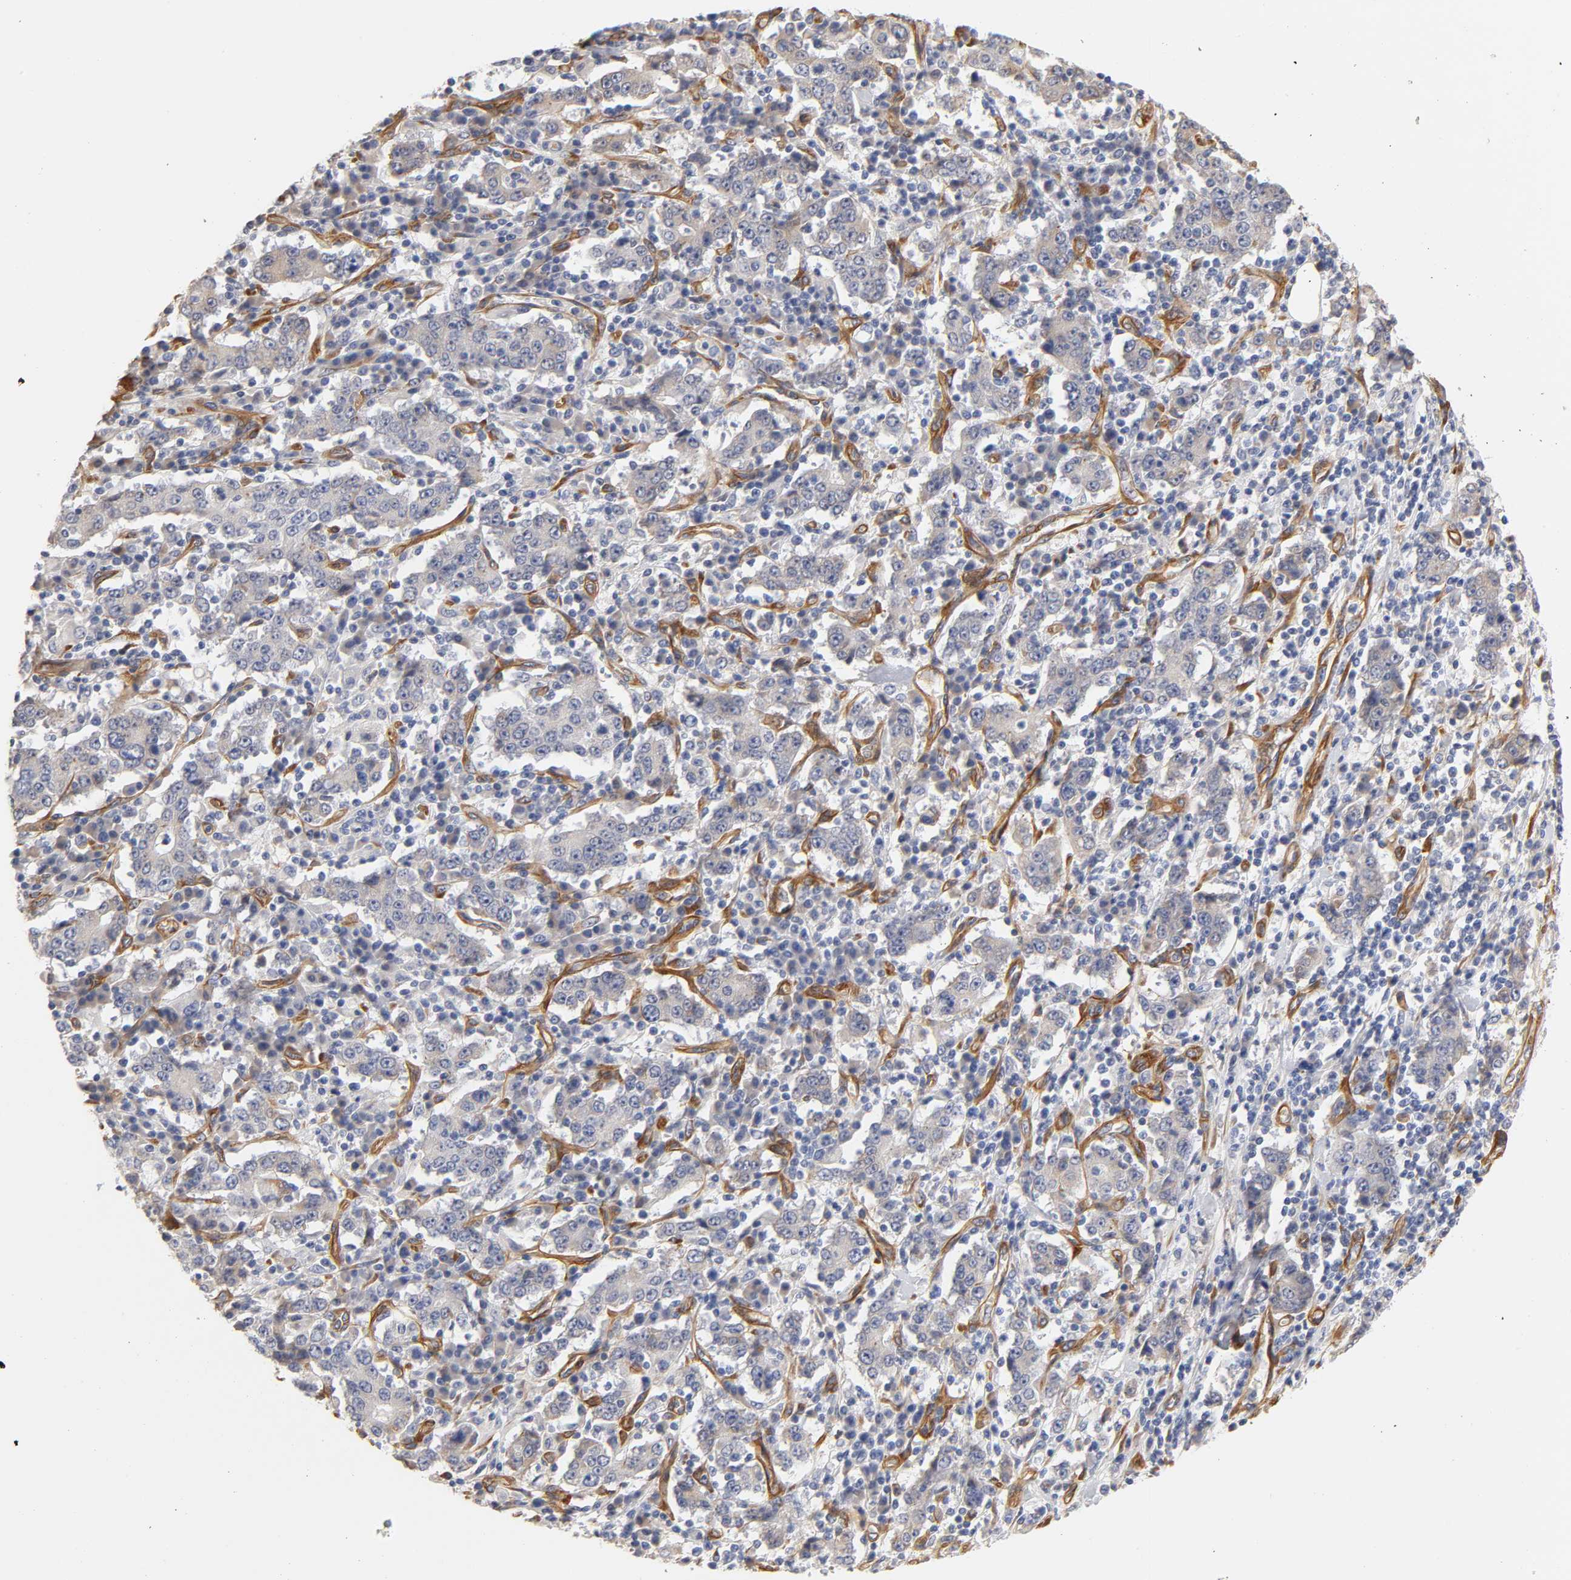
{"staining": {"intensity": "negative", "quantity": "none", "location": "none"}, "tissue": "stomach cancer", "cell_type": "Tumor cells", "image_type": "cancer", "snomed": [{"axis": "morphology", "description": "Normal tissue, NOS"}, {"axis": "morphology", "description": "Adenocarcinoma, NOS"}, {"axis": "topography", "description": "Stomach, upper"}, {"axis": "topography", "description": "Stomach"}], "caption": "DAB immunohistochemical staining of stomach adenocarcinoma demonstrates no significant expression in tumor cells.", "gene": "LAMB1", "patient": {"sex": "male", "age": 59}}